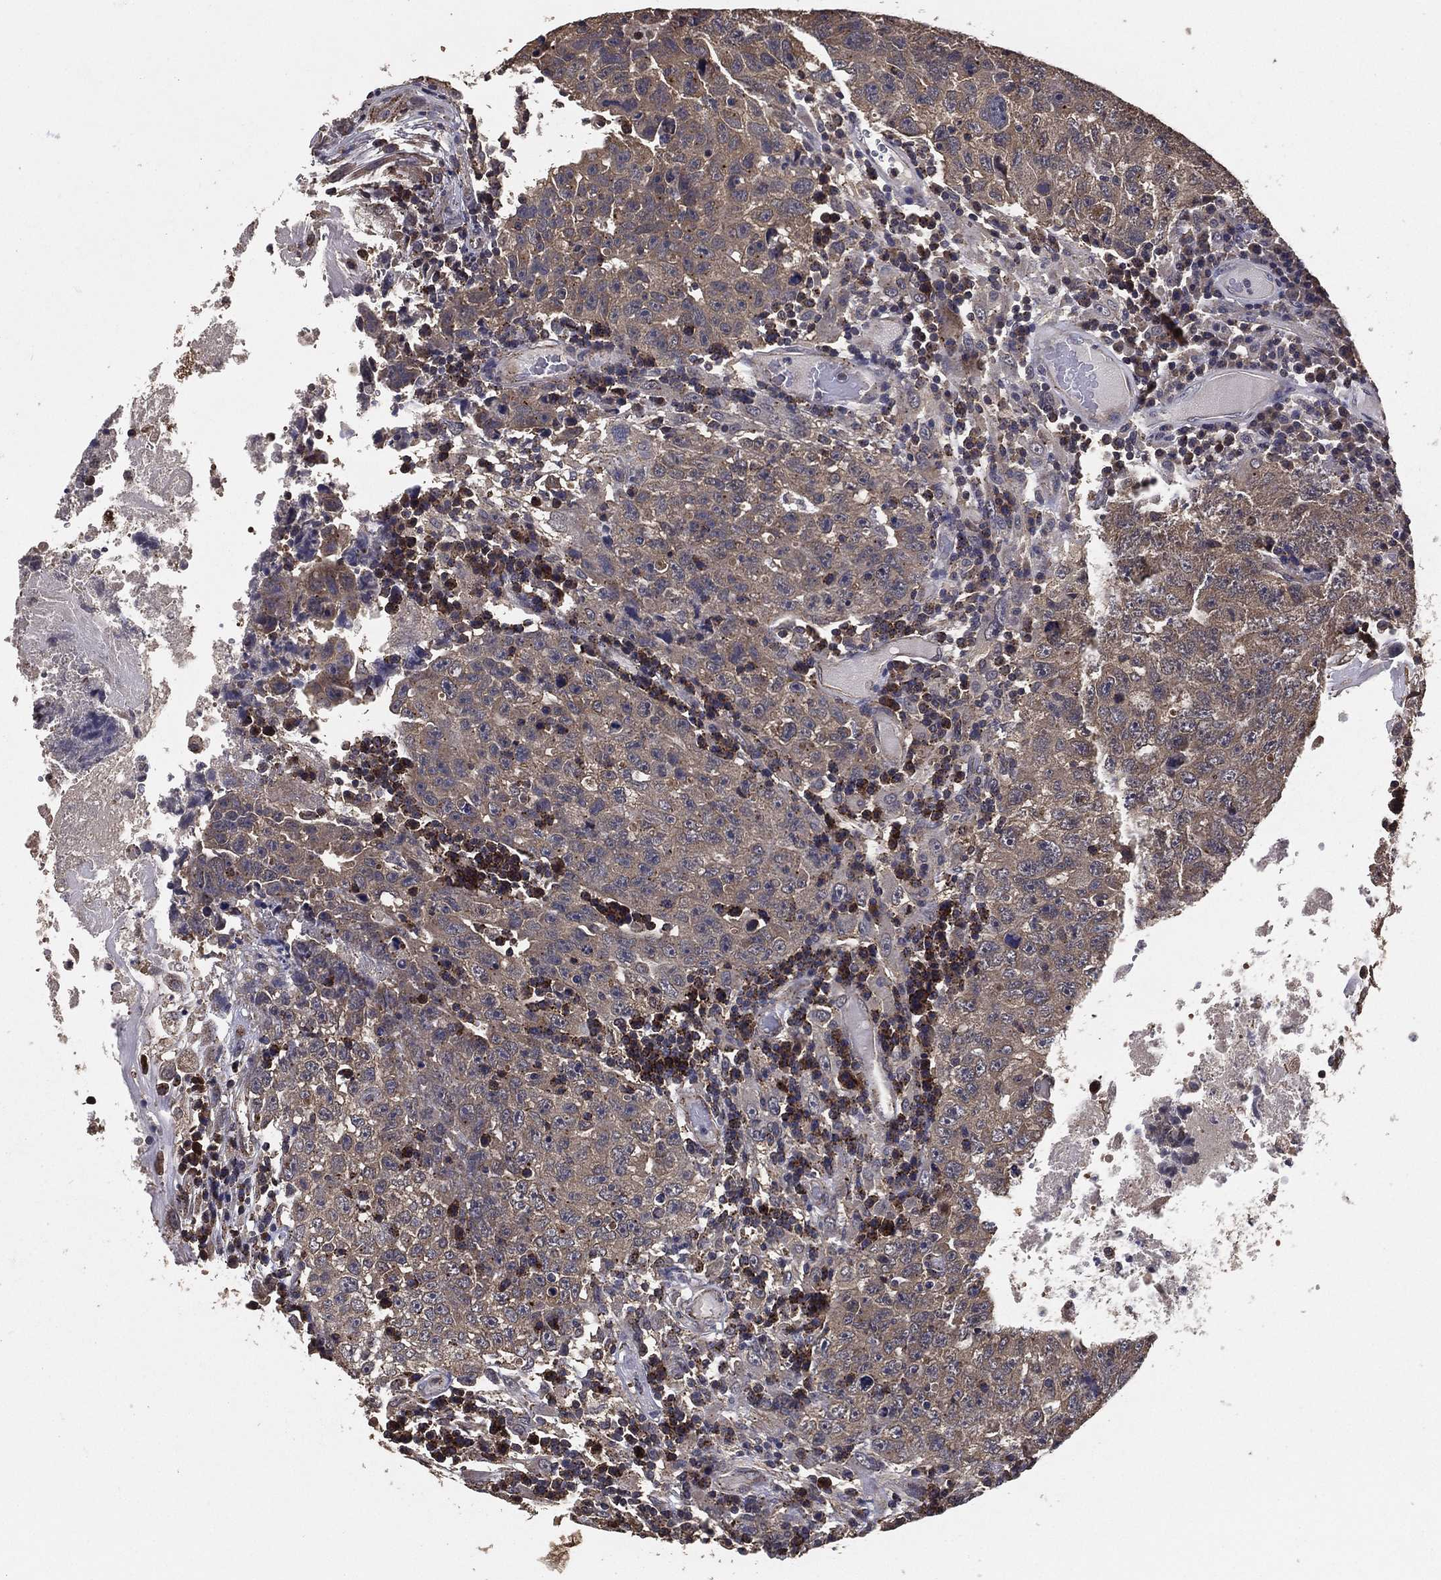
{"staining": {"intensity": "weak", "quantity": "<25%", "location": "cytoplasmic/membranous"}, "tissue": "testis cancer", "cell_type": "Tumor cells", "image_type": "cancer", "snomed": [{"axis": "morphology", "description": "Necrosis, NOS"}, {"axis": "morphology", "description": "Carcinoma, Embryonal, NOS"}, {"axis": "topography", "description": "Testis"}], "caption": "Immunohistochemistry (IHC) of testis cancer exhibits no positivity in tumor cells.", "gene": "PCNT", "patient": {"sex": "male", "age": 19}}